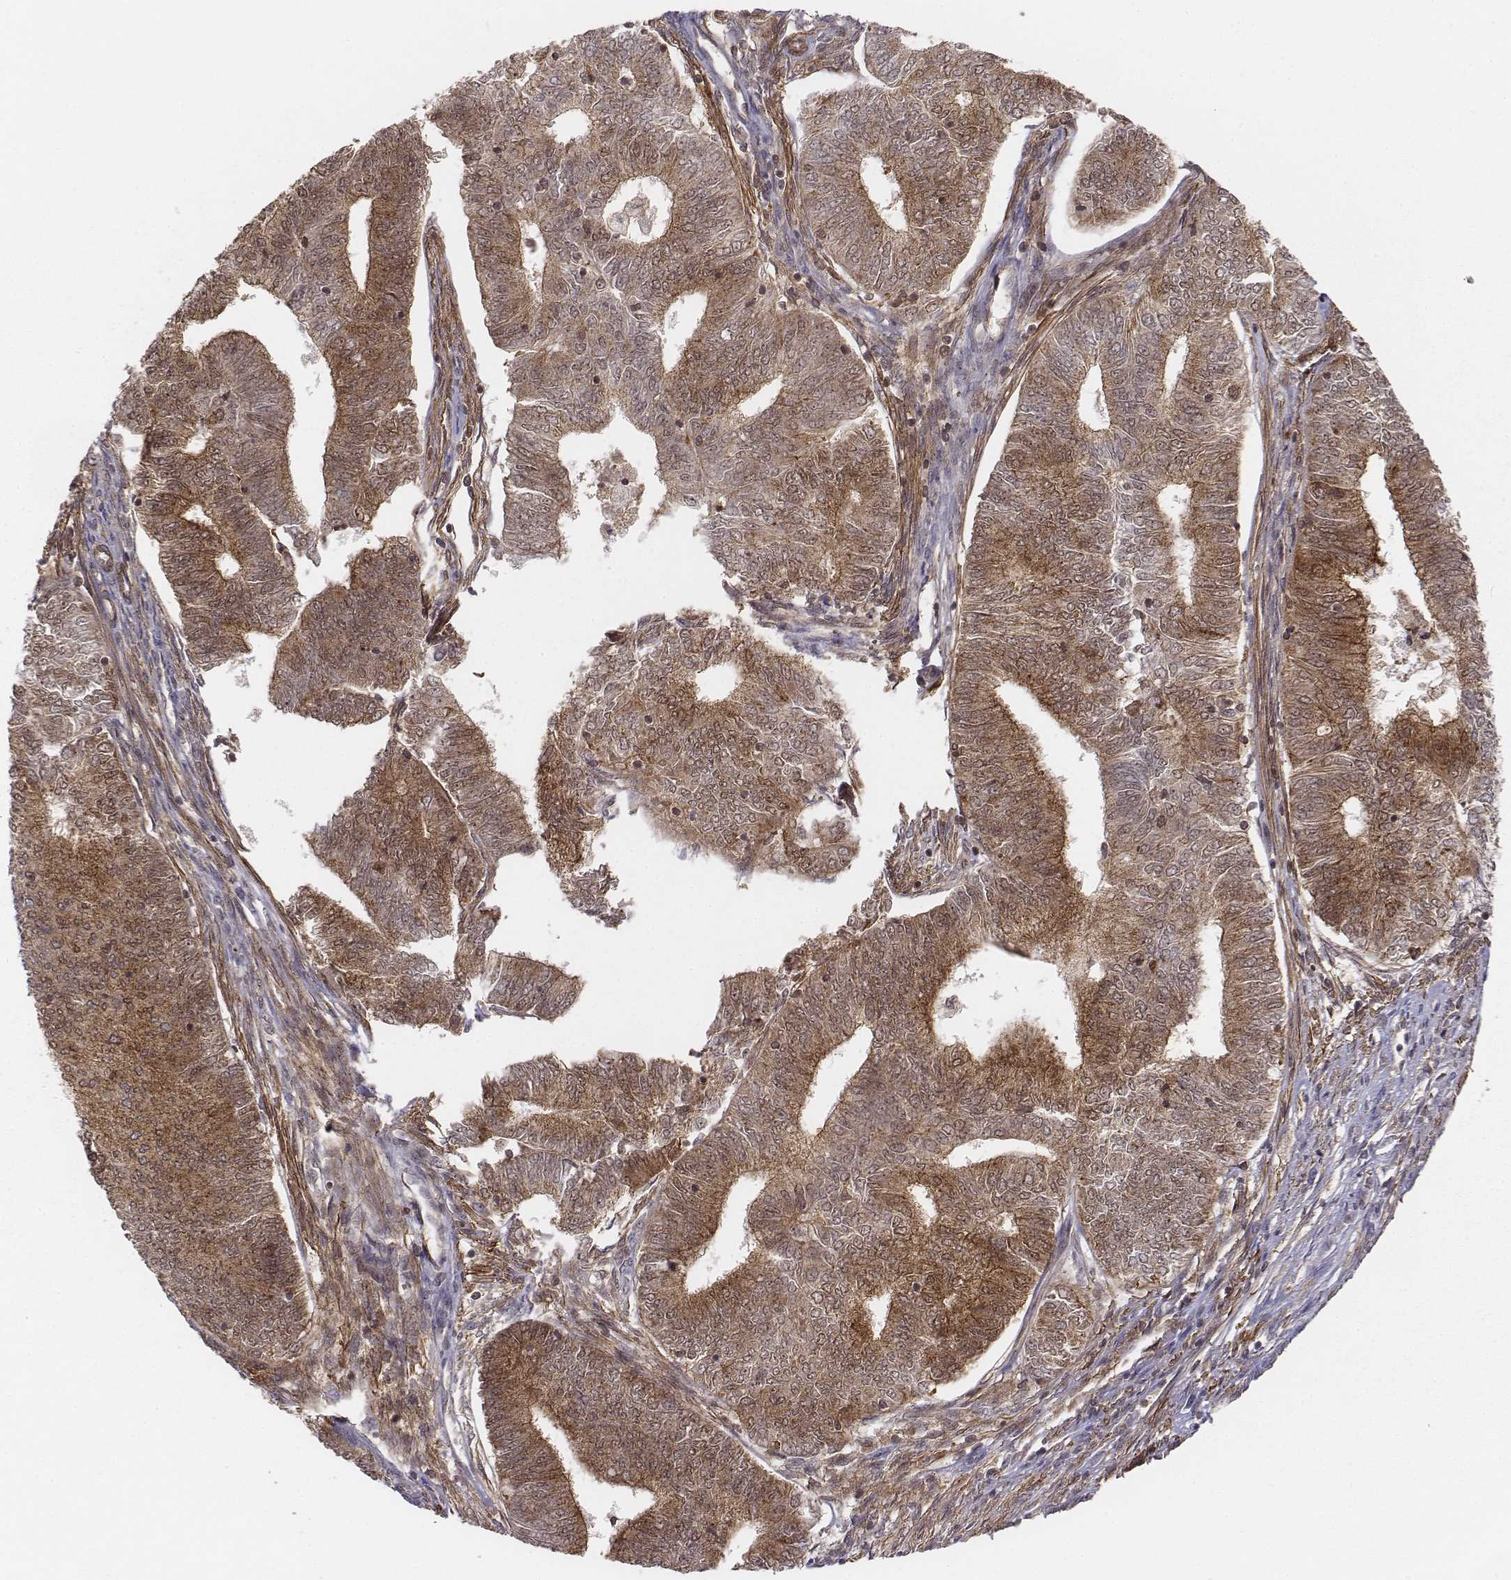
{"staining": {"intensity": "moderate", "quantity": ">75%", "location": "cytoplasmic/membranous,nuclear"}, "tissue": "endometrial cancer", "cell_type": "Tumor cells", "image_type": "cancer", "snomed": [{"axis": "morphology", "description": "Adenocarcinoma, NOS"}, {"axis": "topography", "description": "Endometrium"}], "caption": "IHC histopathology image of neoplastic tissue: endometrial cancer stained using immunohistochemistry (IHC) shows medium levels of moderate protein expression localized specifically in the cytoplasmic/membranous and nuclear of tumor cells, appearing as a cytoplasmic/membranous and nuclear brown color.", "gene": "ZFYVE19", "patient": {"sex": "female", "age": 62}}